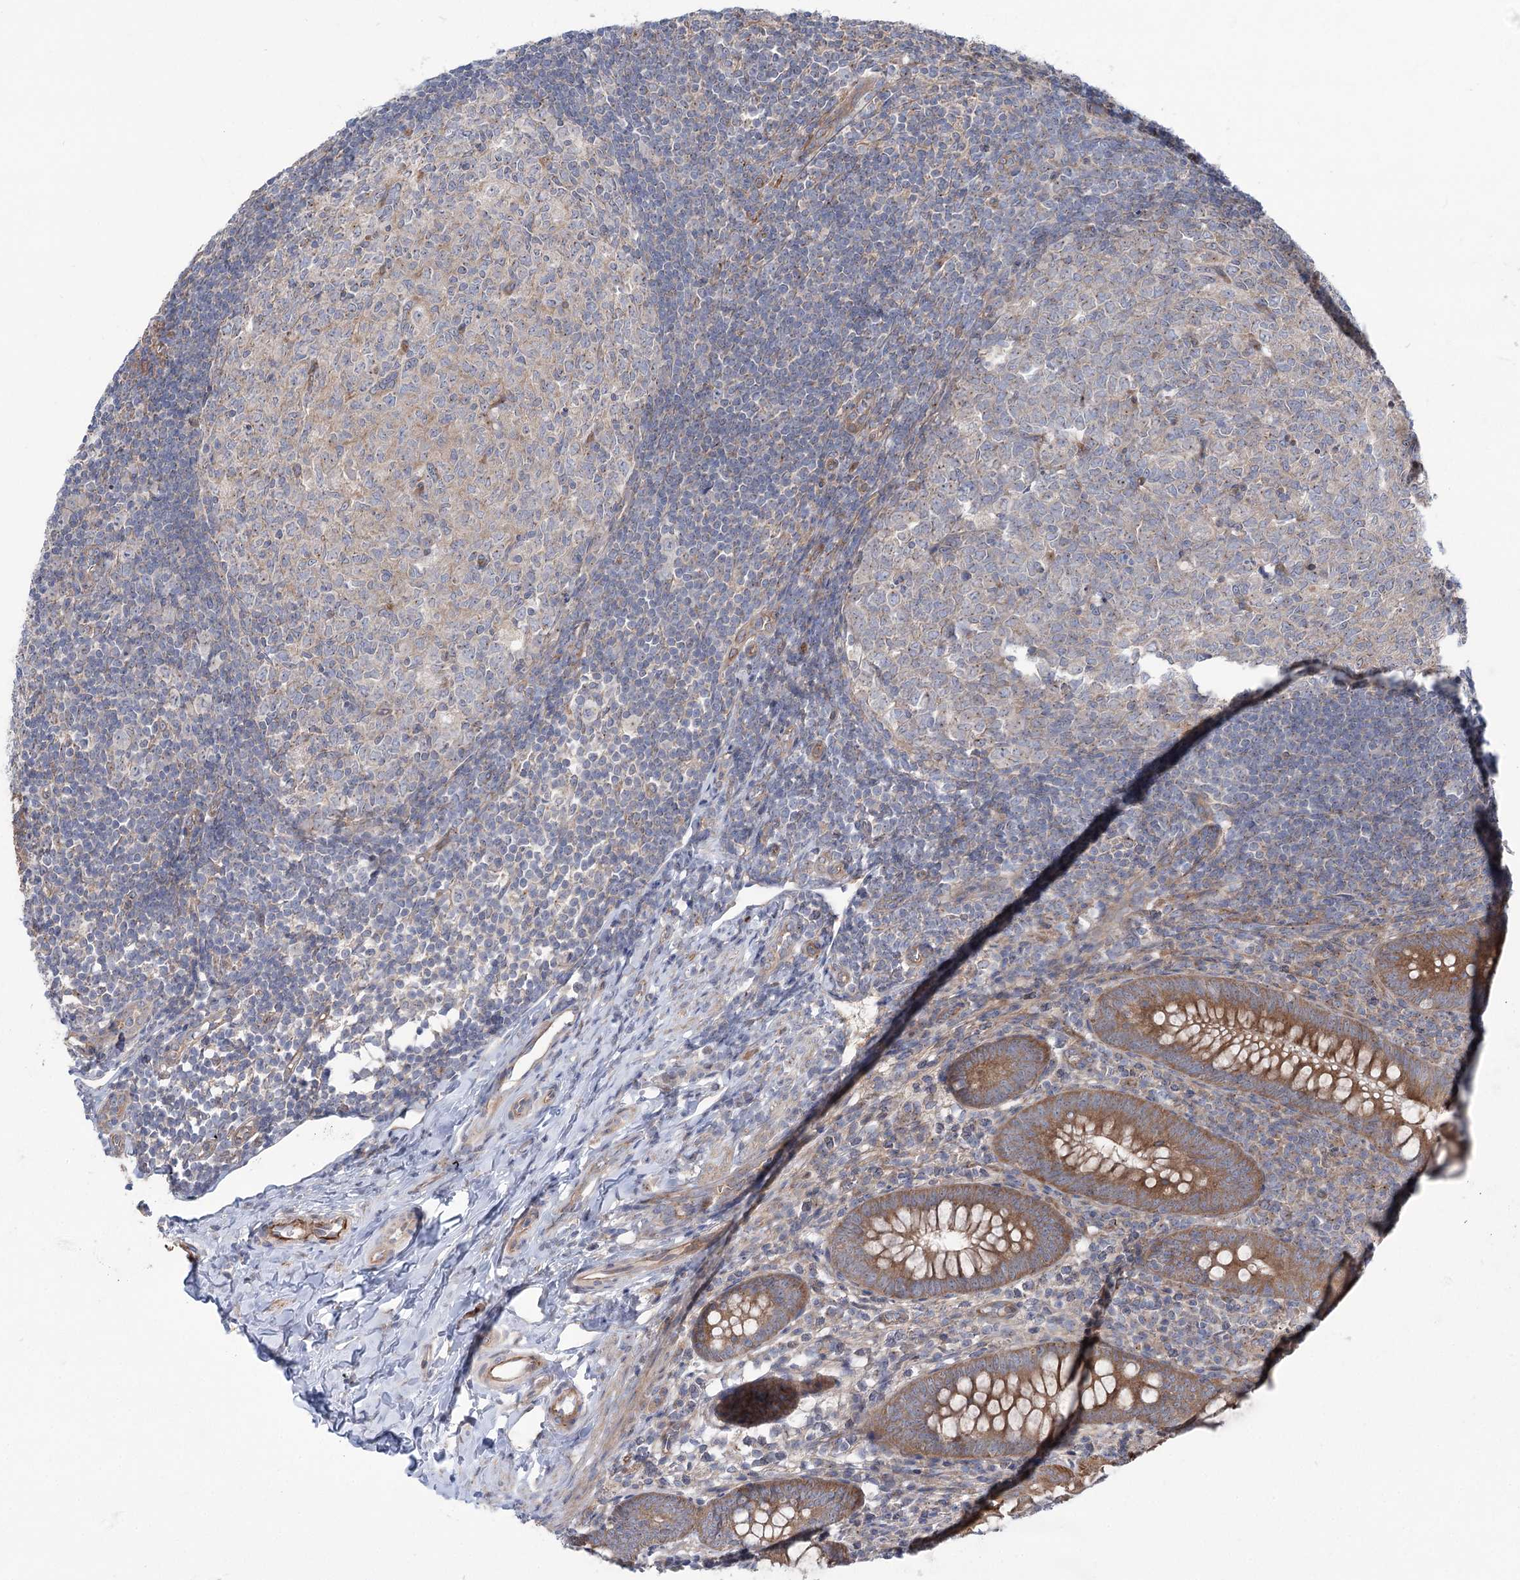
{"staining": {"intensity": "strong", "quantity": ">75%", "location": "cytoplasmic/membranous"}, "tissue": "appendix", "cell_type": "Glandular cells", "image_type": "normal", "snomed": [{"axis": "morphology", "description": "Normal tissue, NOS"}, {"axis": "topography", "description": "Appendix"}], "caption": "Immunohistochemistry (IHC) photomicrograph of normal human appendix stained for a protein (brown), which demonstrates high levels of strong cytoplasmic/membranous expression in about >75% of glandular cells.", "gene": "SCN11A", "patient": {"sex": "male", "age": 14}}